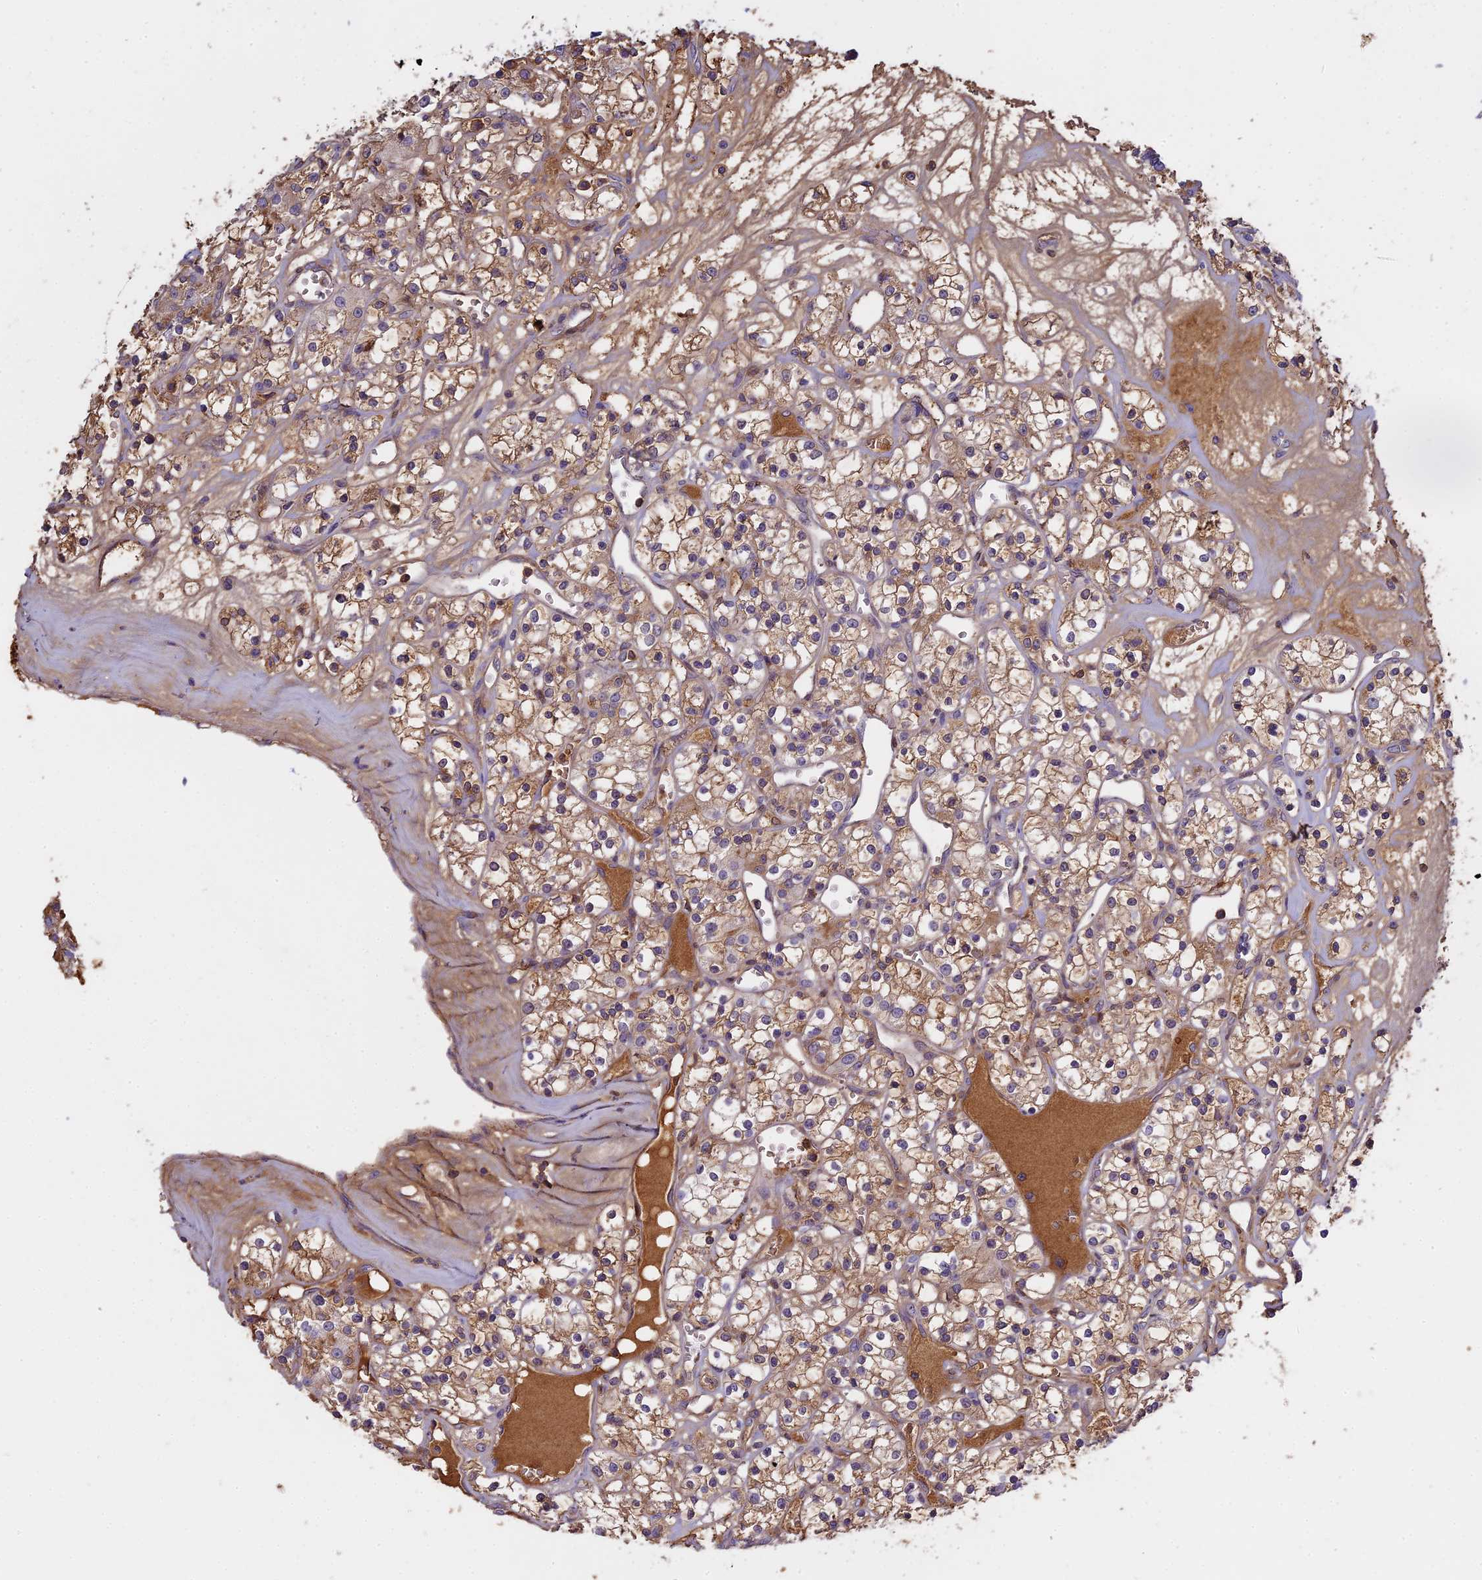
{"staining": {"intensity": "moderate", "quantity": "25%-75%", "location": "cytoplasmic/membranous"}, "tissue": "renal cancer", "cell_type": "Tumor cells", "image_type": "cancer", "snomed": [{"axis": "morphology", "description": "Adenocarcinoma, NOS"}, {"axis": "topography", "description": "Kidney"}], "caption": "High-power microscopy captured an IHC image of renal adenocarcinoma, revealing moderate cytoplasmic/membranous expression in approximately 25%-75% of tumor cells.", "gene": "CFAP119", "patient": {"sex": "female", "age": 59}}